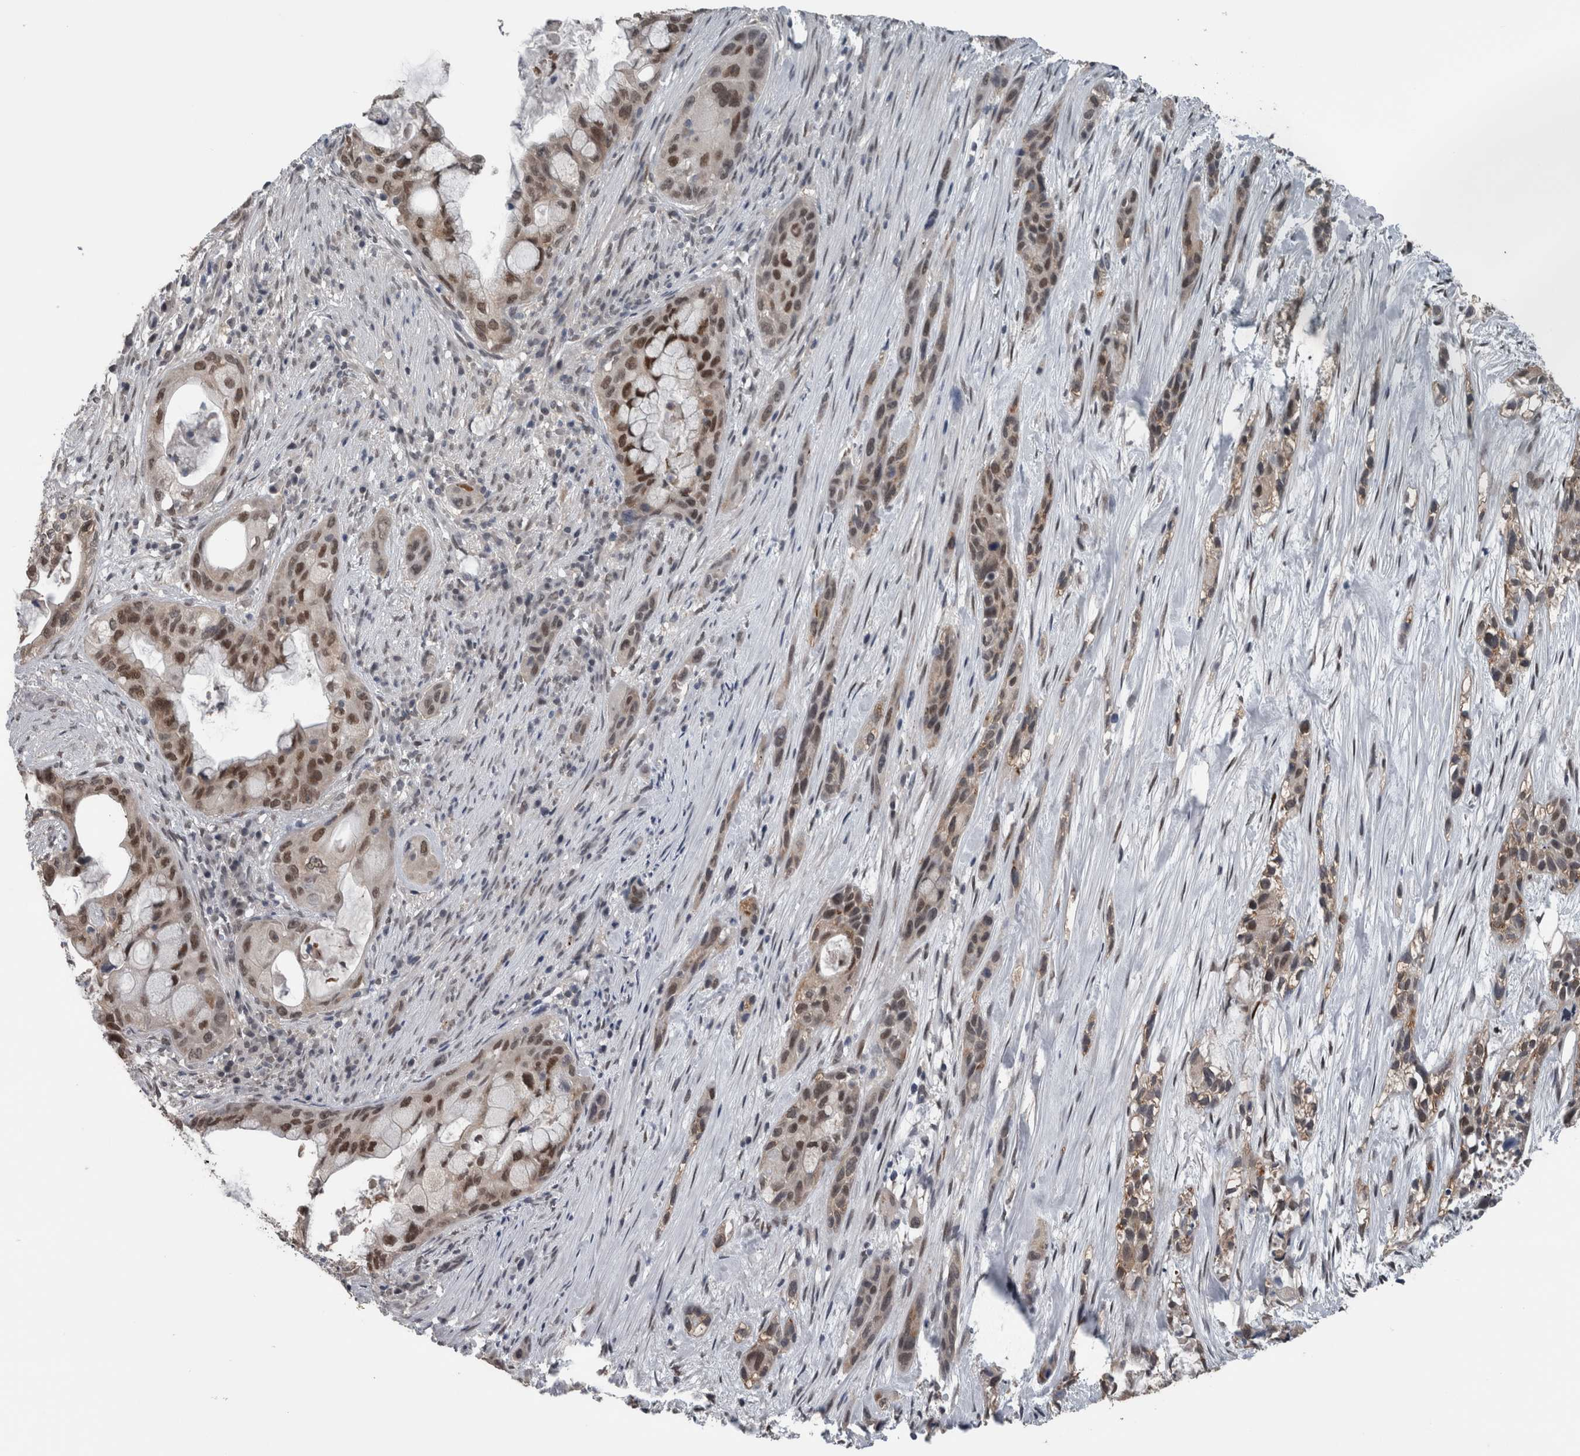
{"staining": {"intensity": "moderate", "quantity": ">75%", "location": "nuclear"}, "tissue": "pancreatic cancer", "cell_type": "Tumor cells", "image_type": "cancer", "snomed": [{"axis": "morphology", "description": "Adenocarcinoma, NOS"}, {"axis": "topography", "description": "Pancreas"}], "caption": "Pancreatic cancer (adenocarcinoma) was stained to show a protein in brown. There is medium levels of moderate nuclear positivity in approximately >75% of tumor cells.", "gene": "ZBTB21", "patient": {"sex": "male", "age": 53}}